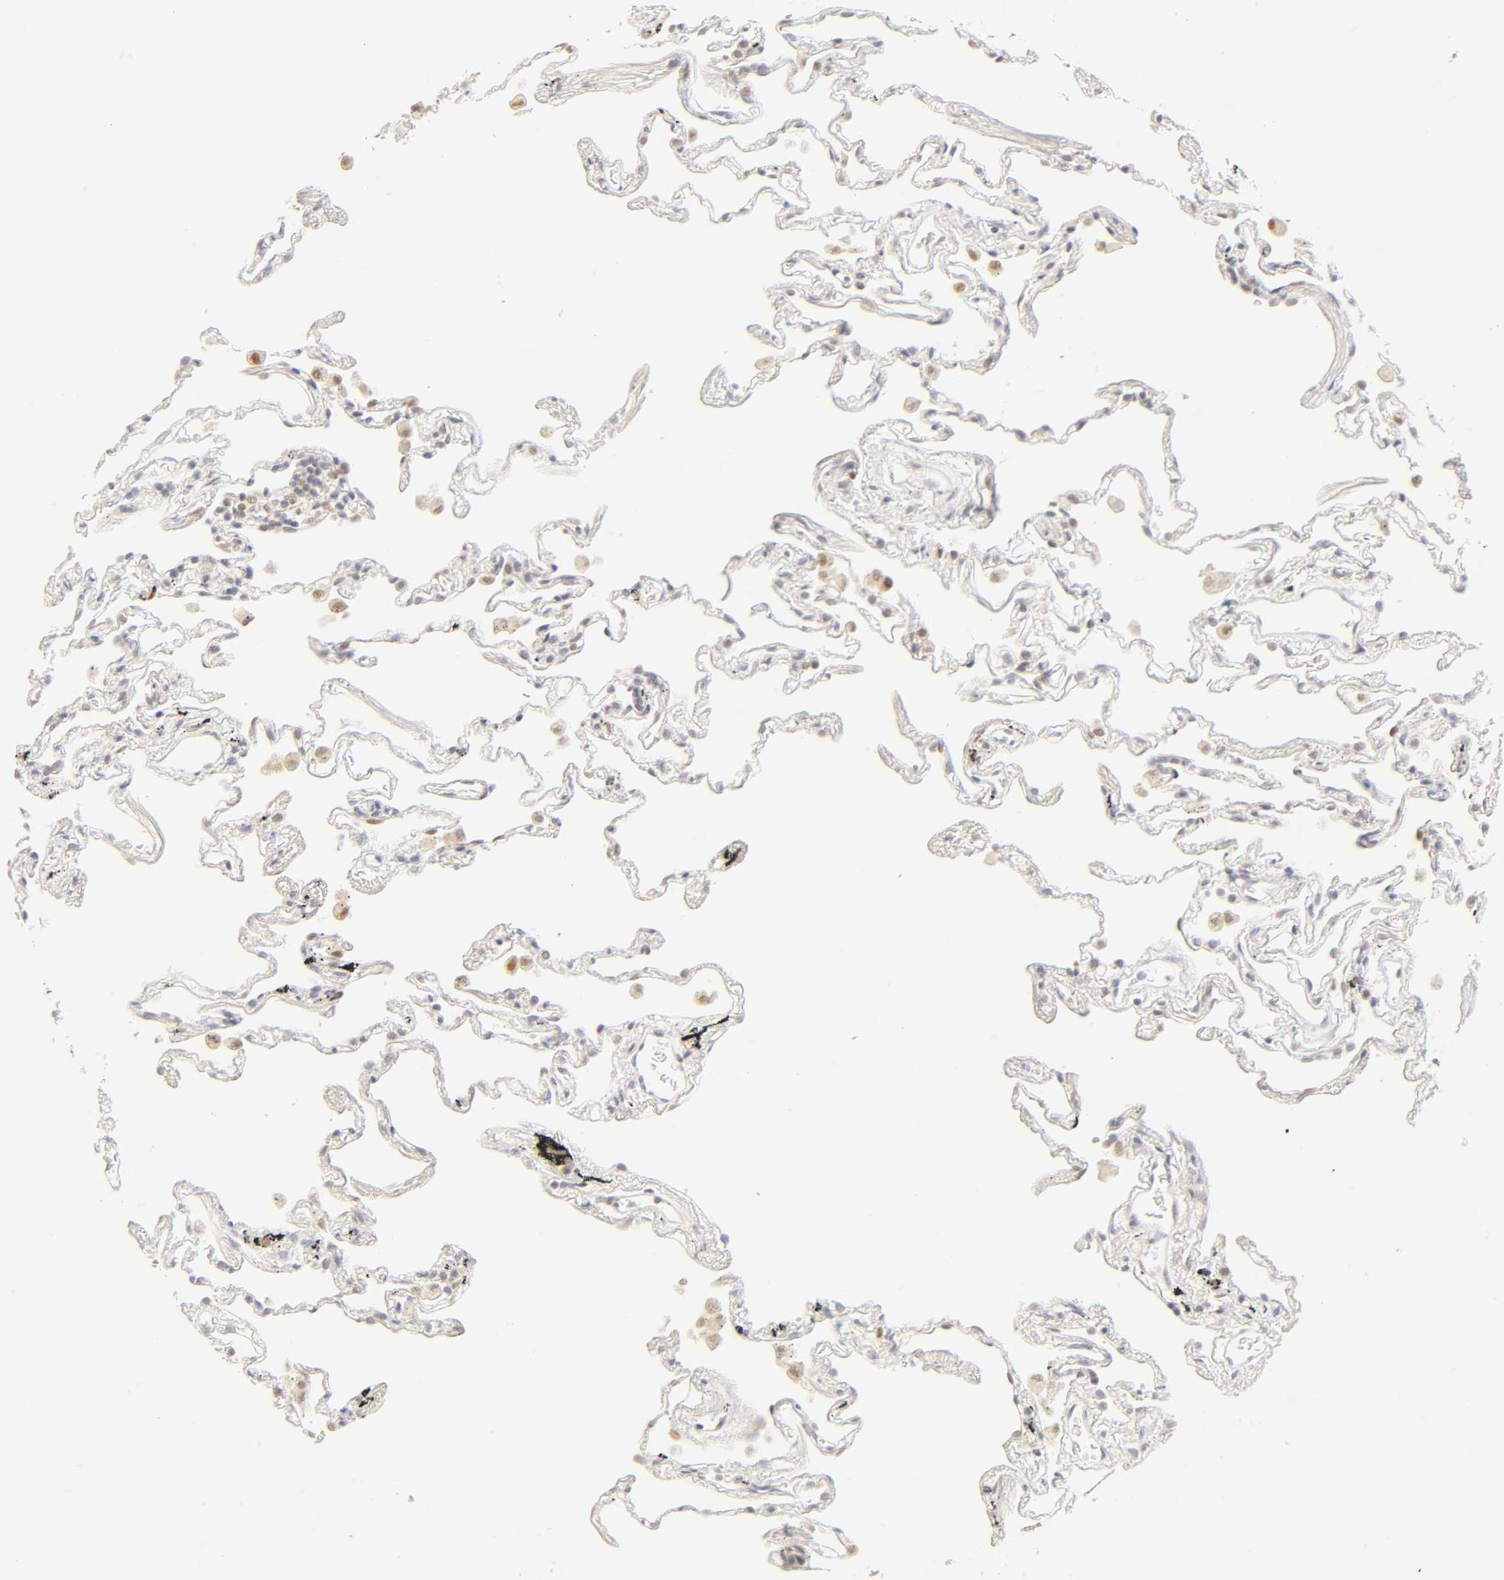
{"staining": {"intensity": "negative", "quantity": "none", "location": "none"}, "tissue": "lung", "cell_type": "Alveolar cells", "image_type": "normal", "snomed": [{"axis": "morphology", "description": "Normal tissue, NOS"}, {"axis": "morphology", "description": "Inflammation, NOS"}, {"axis": "topography", "description": "Lung"}], "caption": "Lung was stained to show a protein in brown. There is no significant staining in alveolar cells. (Stains: DAB IHC with hematoxylin counter stain, Microscopy: brightfield microscopy at high magnification).", "gene": "MNAT1", "patient": {"sex": "male", "age": 69}}